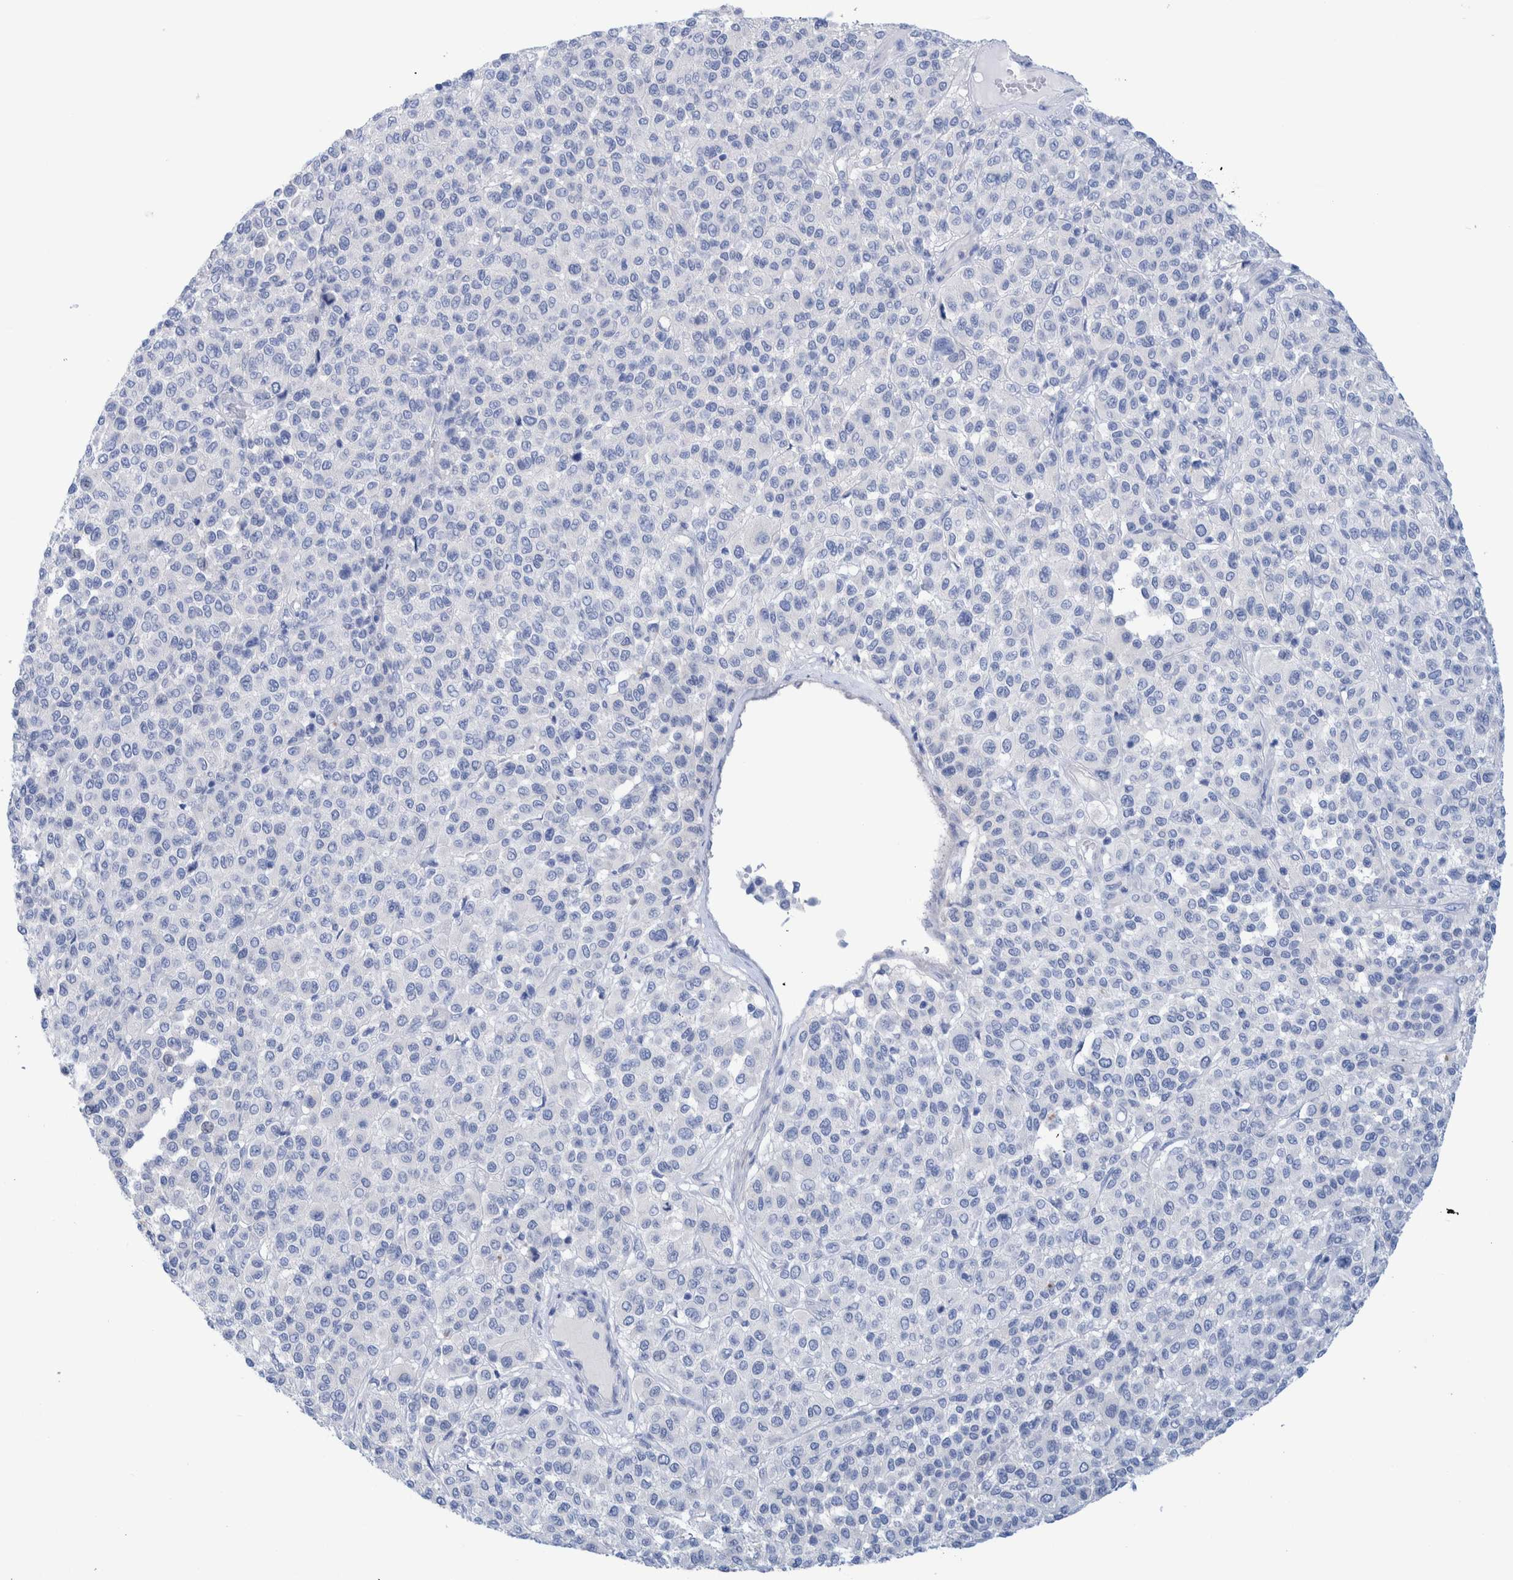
{"staining": {"intensity": "negative", "quantity": "none", "location": "none"}, "tissue": "melanoma", "cell_type": "Tumor cells", "image_type": "cancer", "snomed": [{"axis": "morphology", "description": "Malignant melanoma, Metastatic site"}, {"axis": "topography", "description": "Pancreas"}], "caption": "Immunohistochemical staining of melanoma displays no significant staining in tumor cells. Brightfield microscopy of immunohistochemistry (IHC) stained with DAB (brown) and hematoxylin (blue), captured at high magnification.", "gene": "PERP", "patient": {"sex": "female", "age": 30}}